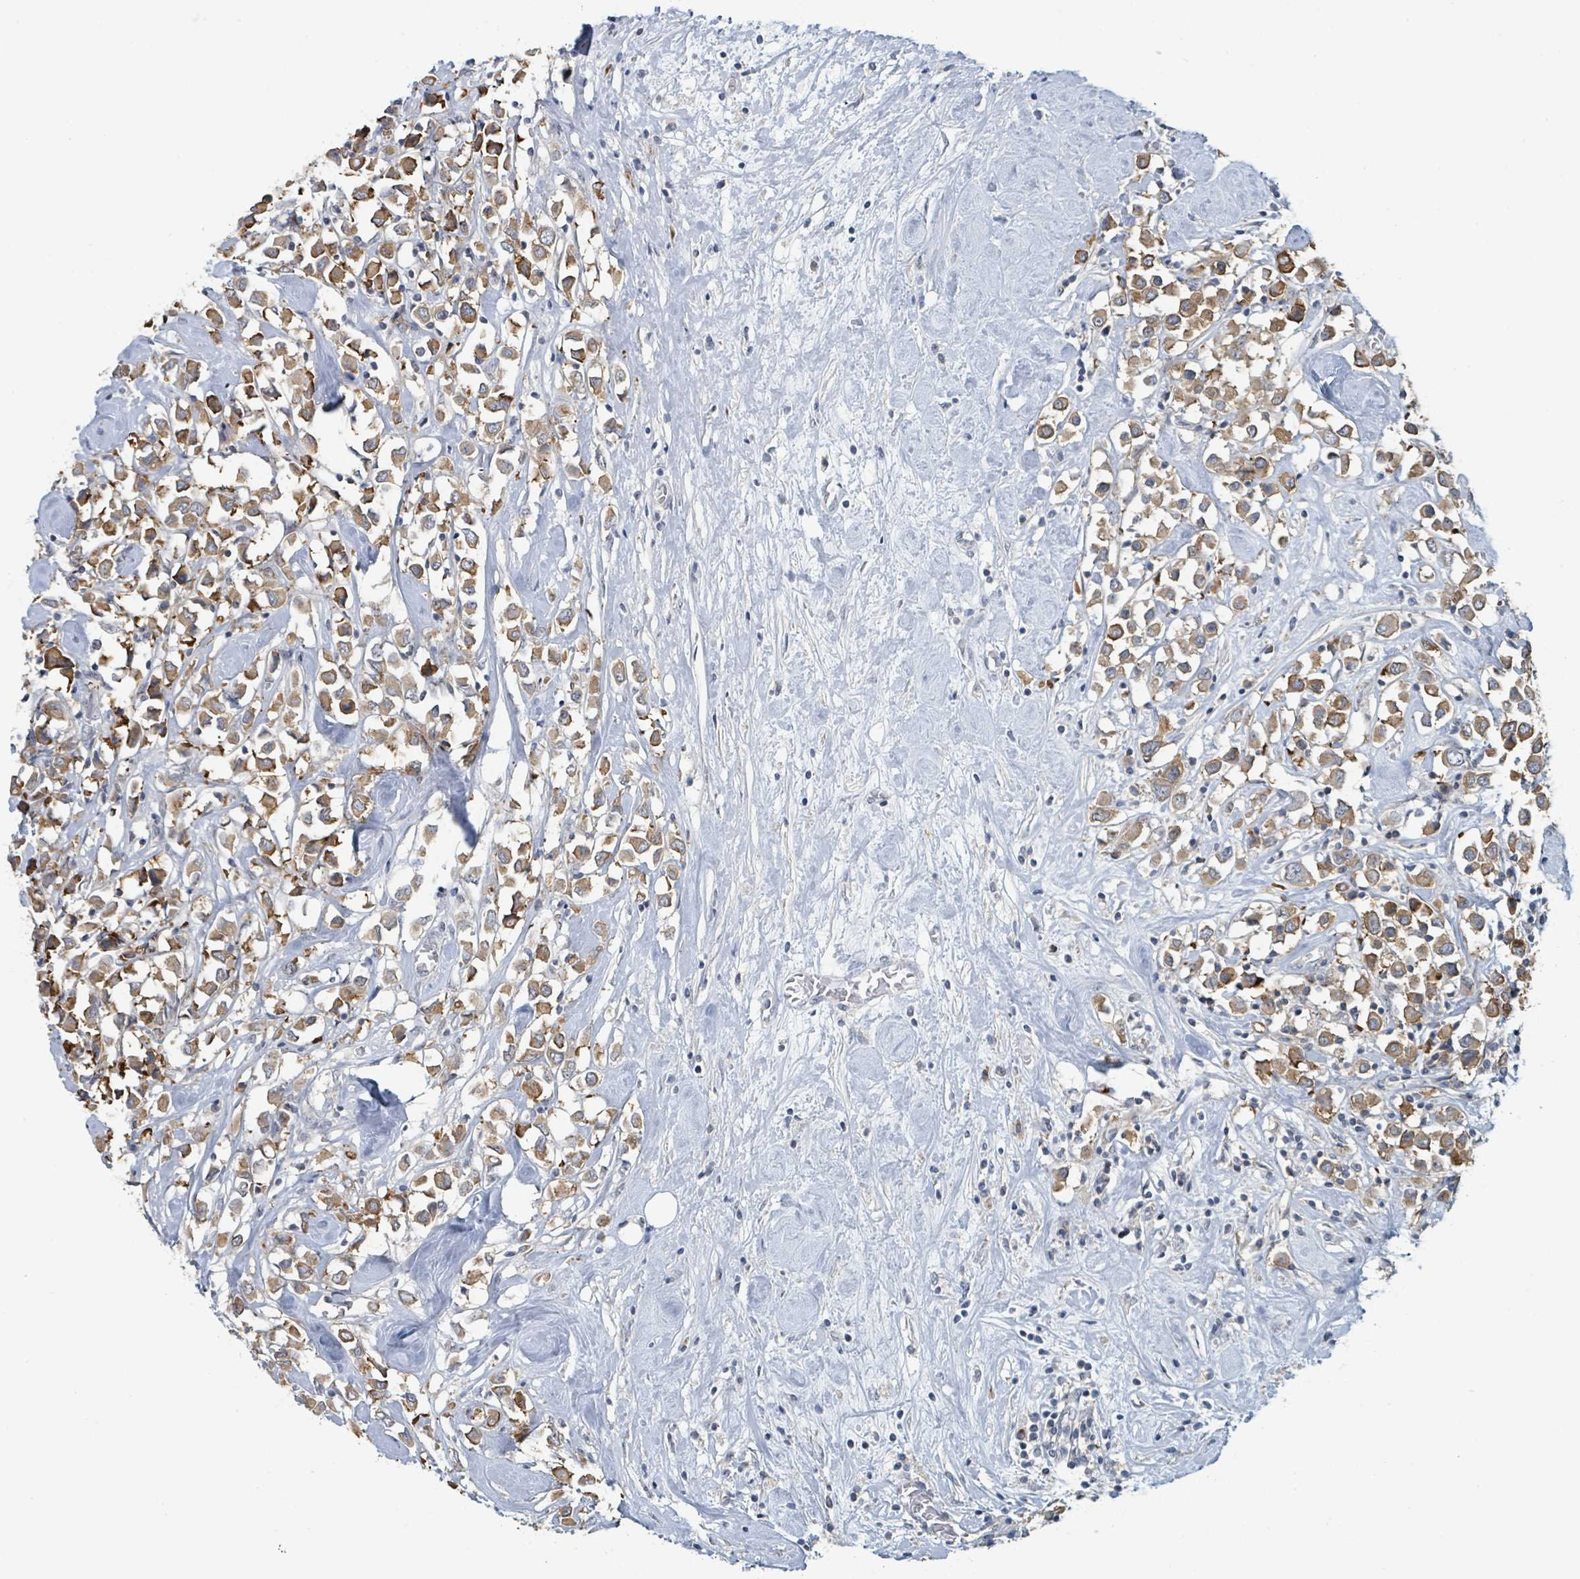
{"staining": {"intensity": "moderate", "quantity": ">75%", "location": "cytoplasmic/membranous"}, "tissue": "breast cancer", "cell_type": "Tumor cells", "image_type": "cancer", "snomed": [{"axis": "morphology", "description": "Duct carcinoma"}, {"axis": "topography", "description": "Breast"}], "caption": "This image reveals immunohistochemistry staining of human breast cancer, with medium moderate cytoplasmic/membranous expression in about >75% of tumor cells.", "gene": "ANKRD55", "patient": {"sex": "female", "age": 61}}